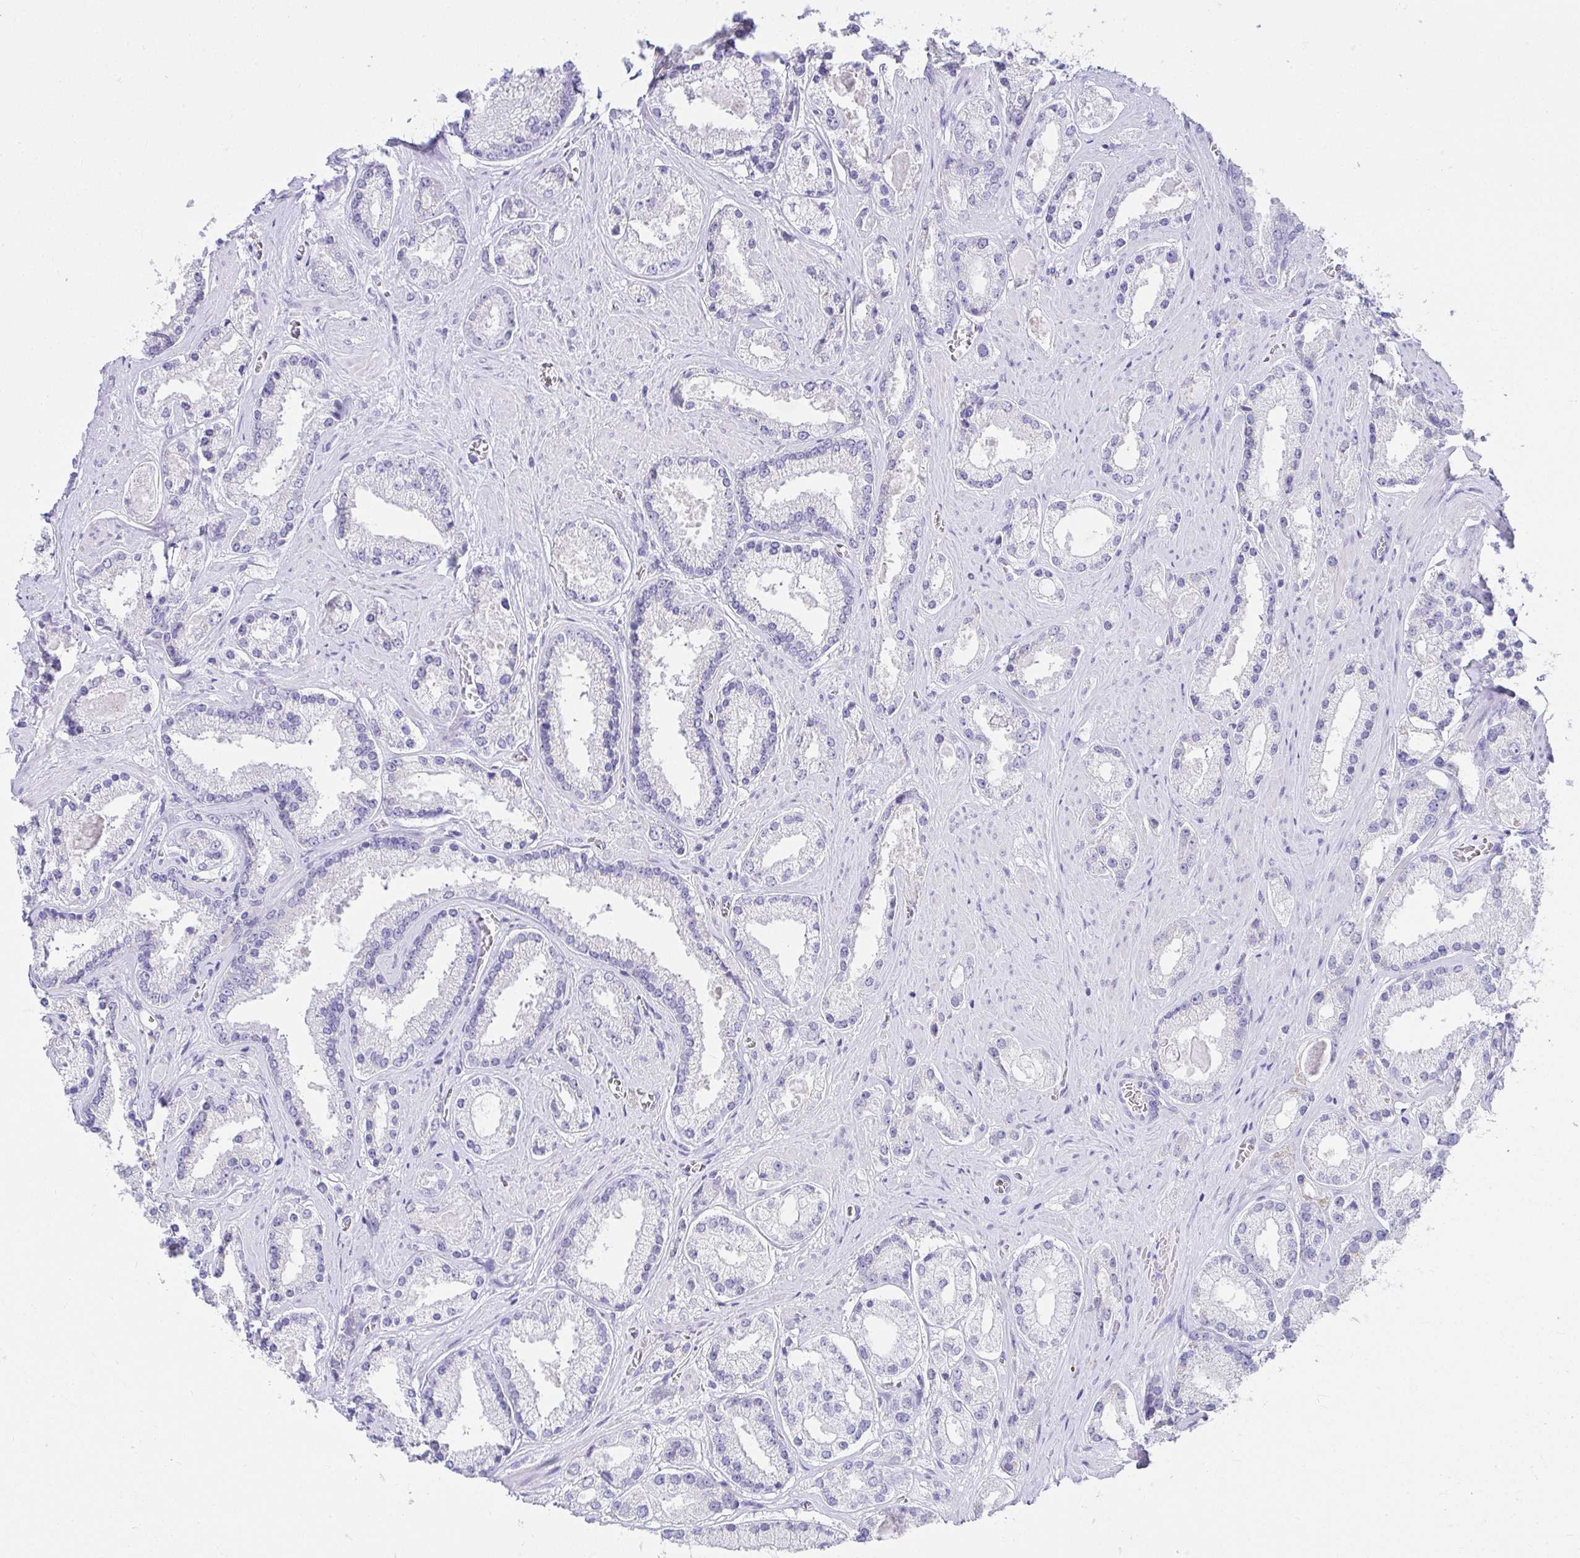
{"staining": {"intensity": "negative", "quantity": "none", "location": "none"}, "tissue": "prostate cancer", "cell_type": "Tumor cells", "image_type": "cancer", "snomed": [{"axis": "morphology", "description": "Adenocarcinoma, High grade"}, {"axis": "topography", "description": "Prostate"}], "caption": "Tumor cells are negative for protein expression in human prostate cancer (adenocarcinoma (high-grade)). (IHC, brightfield microscopy, high magnification).", "gene": "VGLL1", "patient": {"sex": "male", "age": 67}}